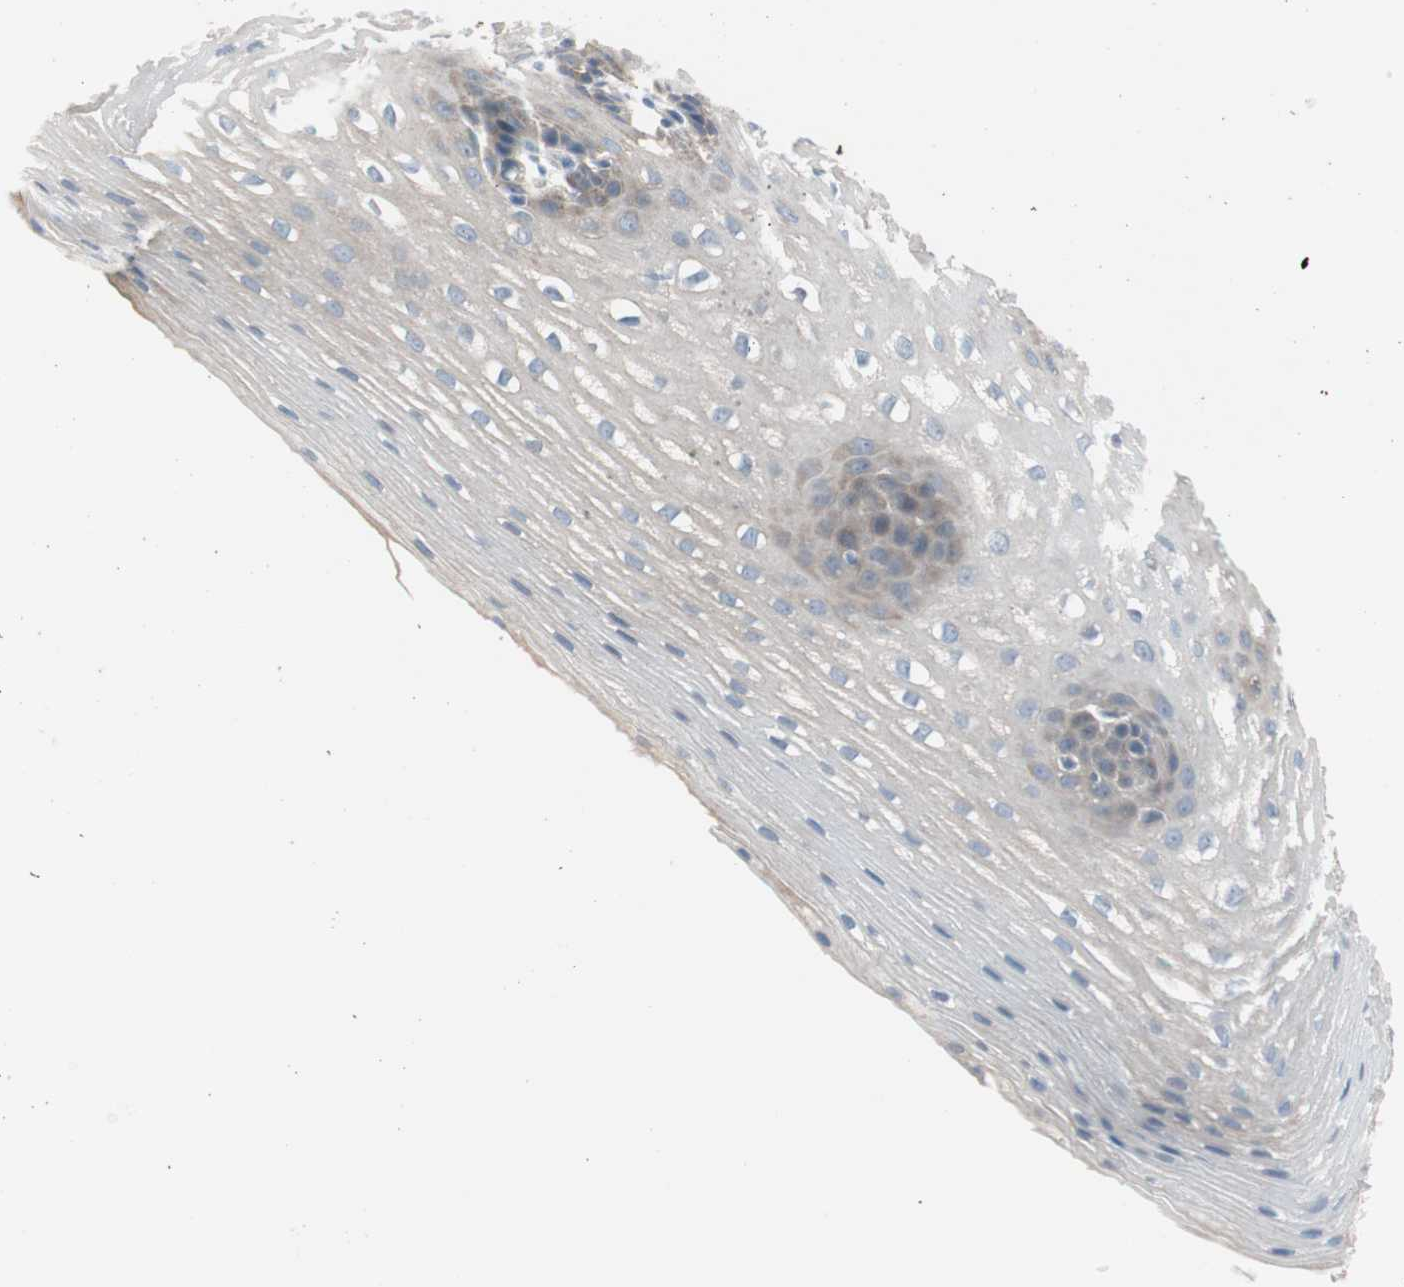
{"staining": {"intensity": "negative", "quantity": "none", "location": "none"}, "tissue": "esophagus", "cell_type": "Squamous epithelial cells", "image_type": "normal", "snomed": [{"axis": "morphology", "description": "Normal tissue, NOS"}, {"axis": "topography", "description": "Esophagus"}], "caption": "High power microscopy histopathology image of an immunohistochemistry (IHC) micrograph of normal esophagus, revealing no significant positivity in squamous epithelial cells. Nuclei are stained in blue.", "gene": "PDZK1", "patient": {"sex": "male", "age": 48}}